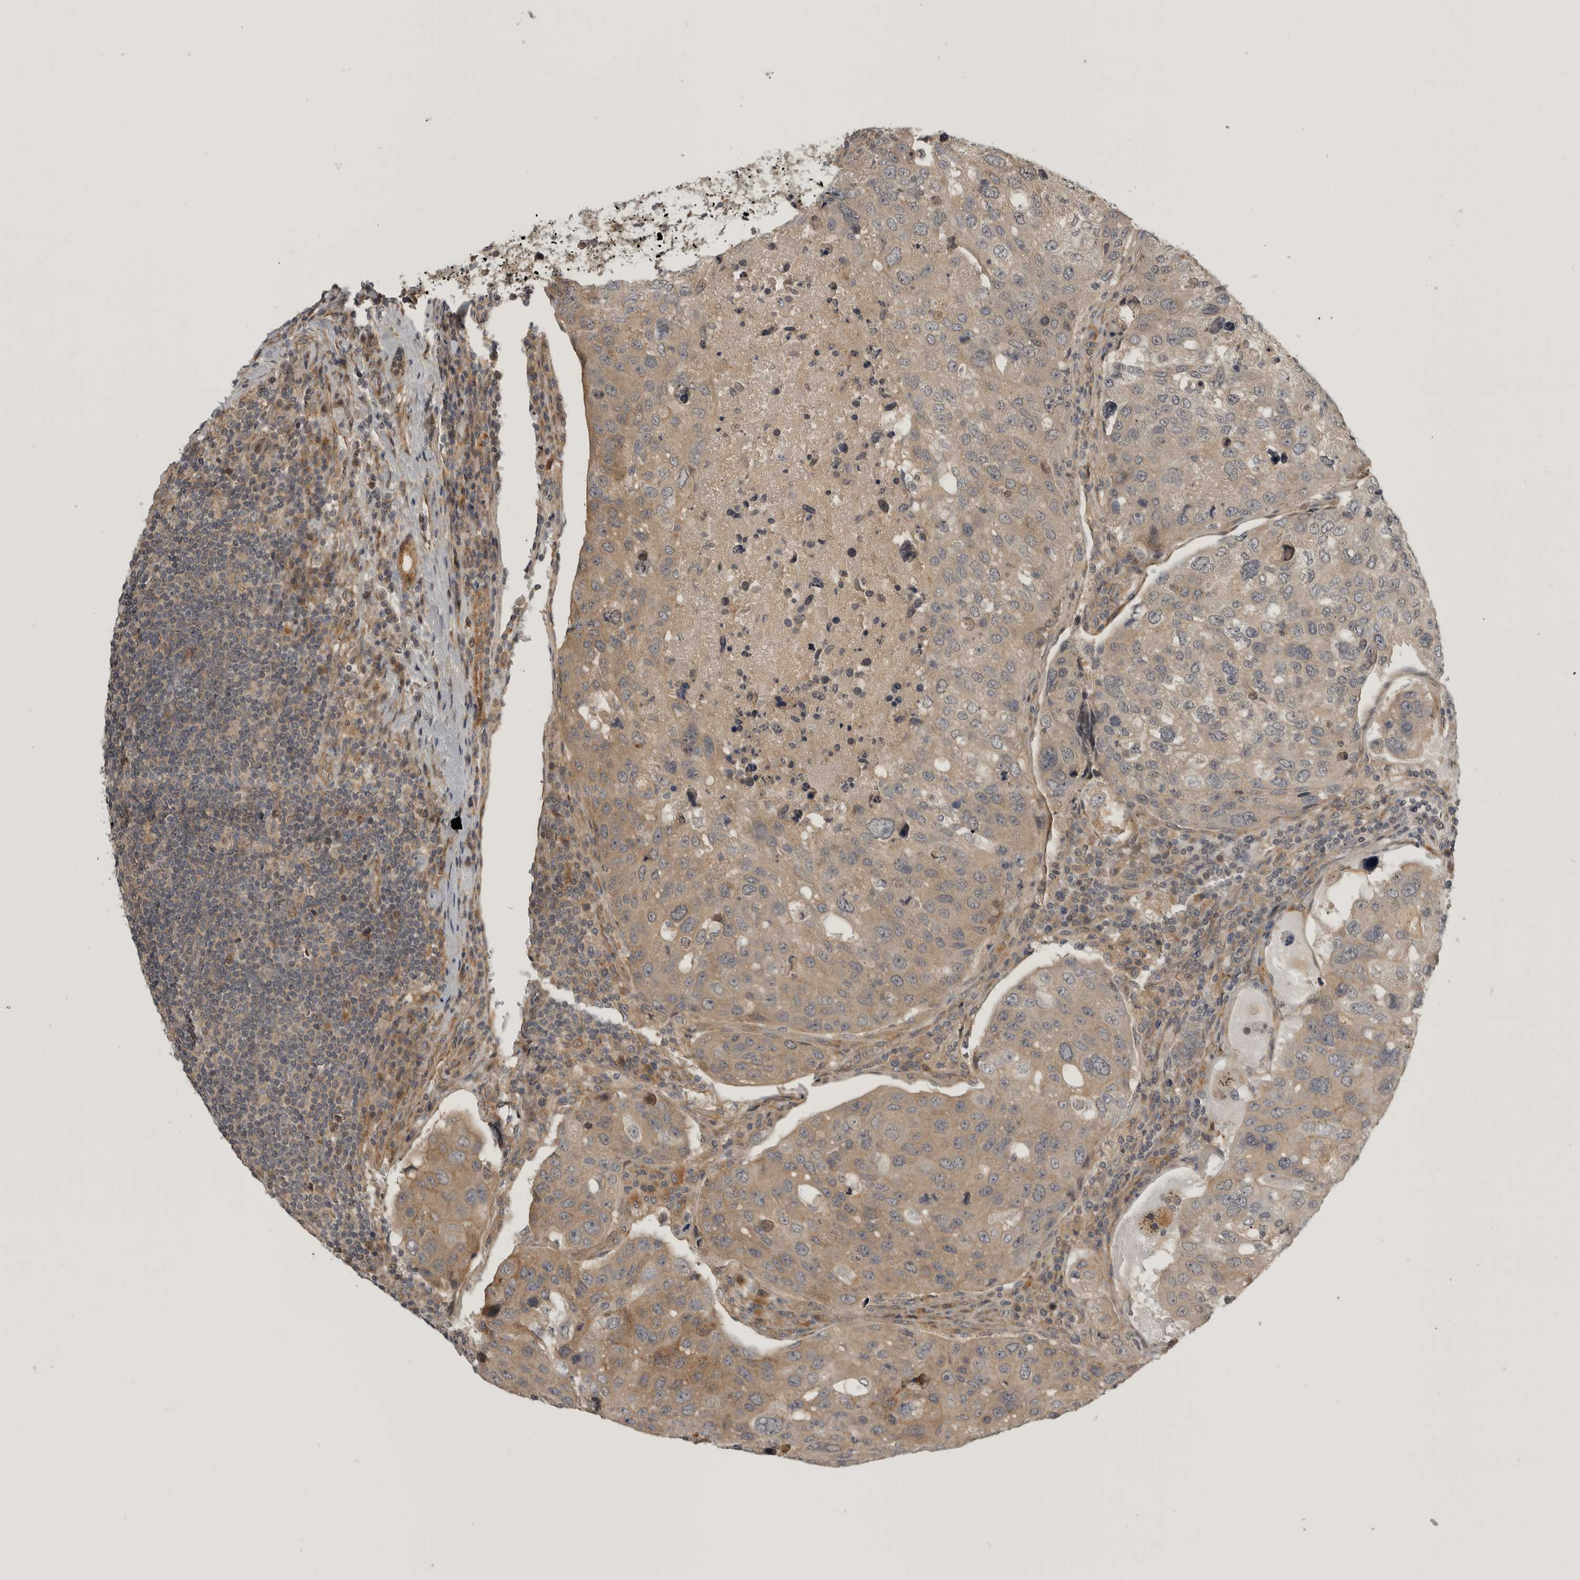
{"staining": {"intensity": "weak", "quantity": ">75%", "location": "cytoplasmic/membranous"}, "tissue": "urothelial cancer", "cell_type": "Tumor cells", "image_type": "cancer", "snomed": [{"axis": "morphology", "description": "Urothelial carcinoma, High grade"}, {"axis": "topography", "description": "Lymph node"}, {"axis": "topography", "description": "Urinary bladder"}], "caption": "High-power microscopy captured an immunohistochemistry (IHC) photomicrograph of urothelial cancer, revealing weak cytoplasmic/membranous positivity in about >75% of tumor cells. (DAB = brown stain, brightfield microscopy at high magnification).", "gene": "CUEDC1", "patient": {"sex": "male", "age": 51}}